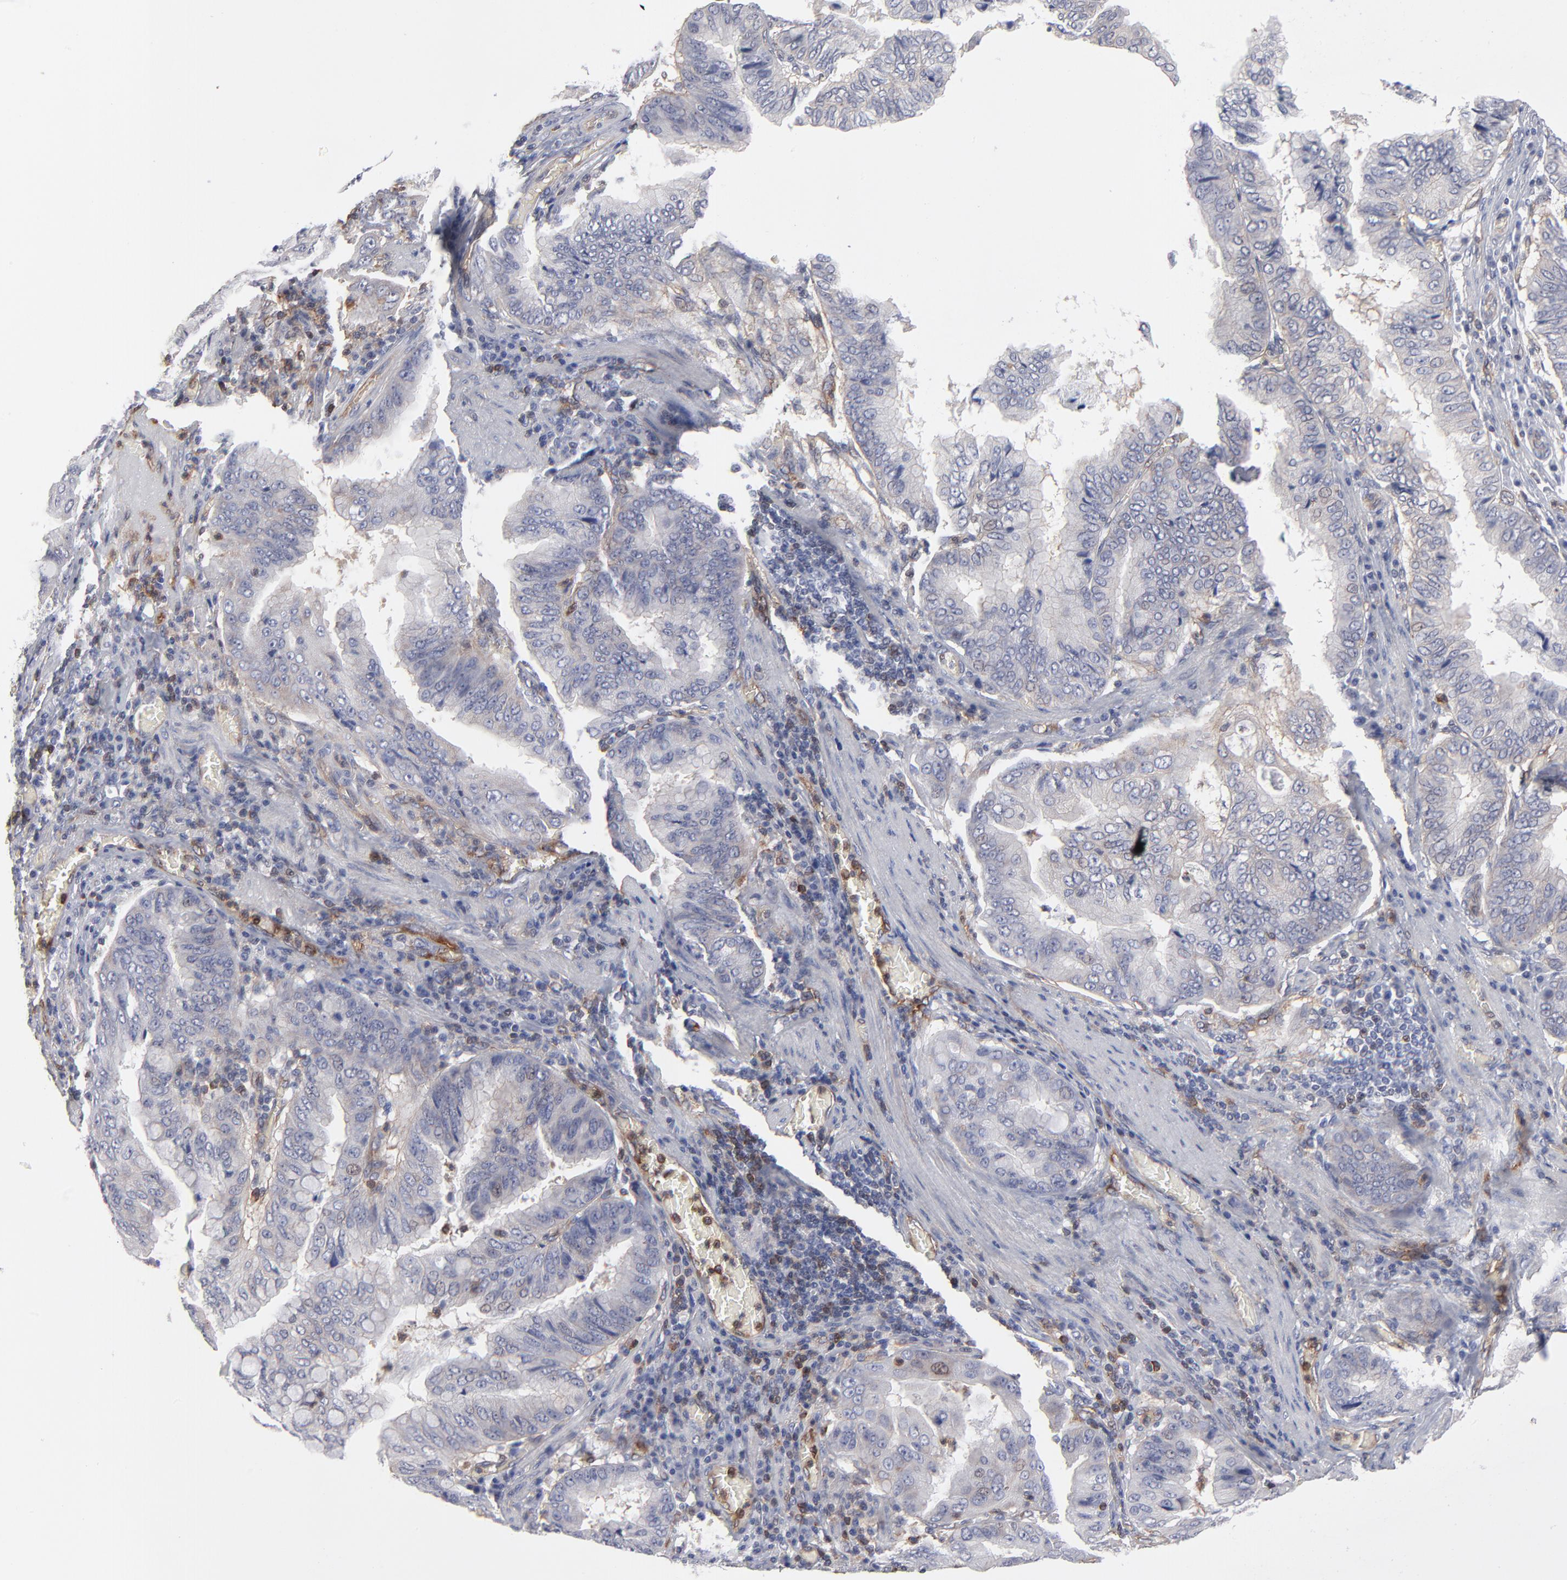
{"staining": {"intensity": "negative", "quantity": "none", "location": "none"}, "tissue": "stomach cancer", "cell_type": "Tumor cells", "image_type": "cancer", "snomed": [{"axis": "morphology", "description": "Adenocarcinoma, NOS"}, {"axis": "topography", "description": "Stomach, upper"}], "caption": "Tumor cells show no significant protein staining in stomach cancer. (DAB (3,3'-diaminobenzidine) immunohistochemistry (IHC) visualized using brightfield microscopy, high magnification).", "gene": "PXN", "patient": {"sex": "male", "age": 80}}